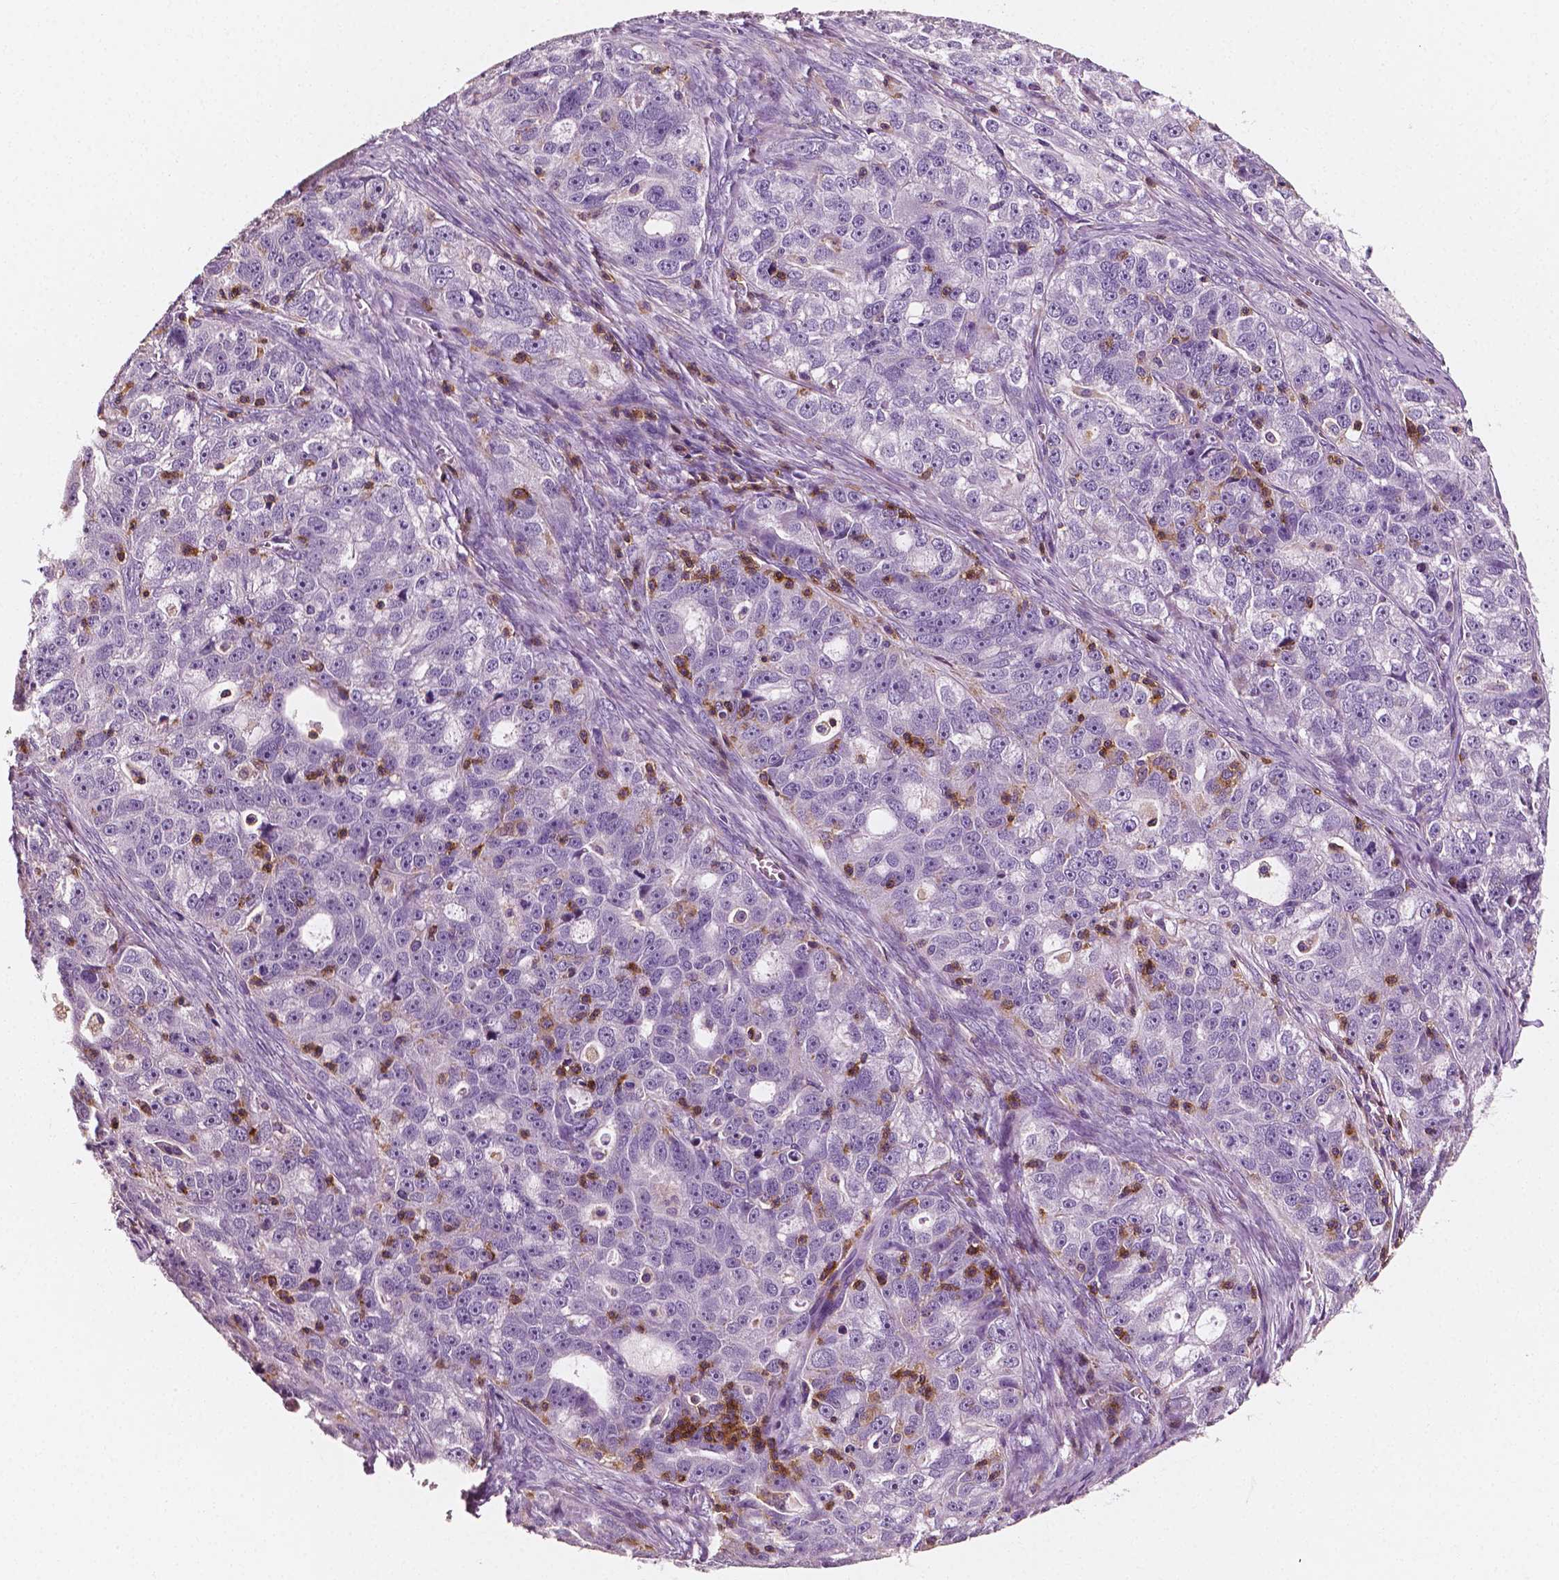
{"staining": {"intensity": "negative", "quantity": "none", "location": "none"}, "tissue": "ovarian cancer", "cell_type": "Tumor cells", "image_type": "cancer", "snomed": [{"axis": "morphology", "description": "Cystadenocarcinoma, serous, NOS"}, {"axis": "topography", "description": "Ovary"}], "caption": "Histopathology image shows no significant protein positivity in tumor cells of serous cystadenocarcinoma (ovarian).", "gene": "PTPRC", "patient": {"sex": "female", "age": 51}}